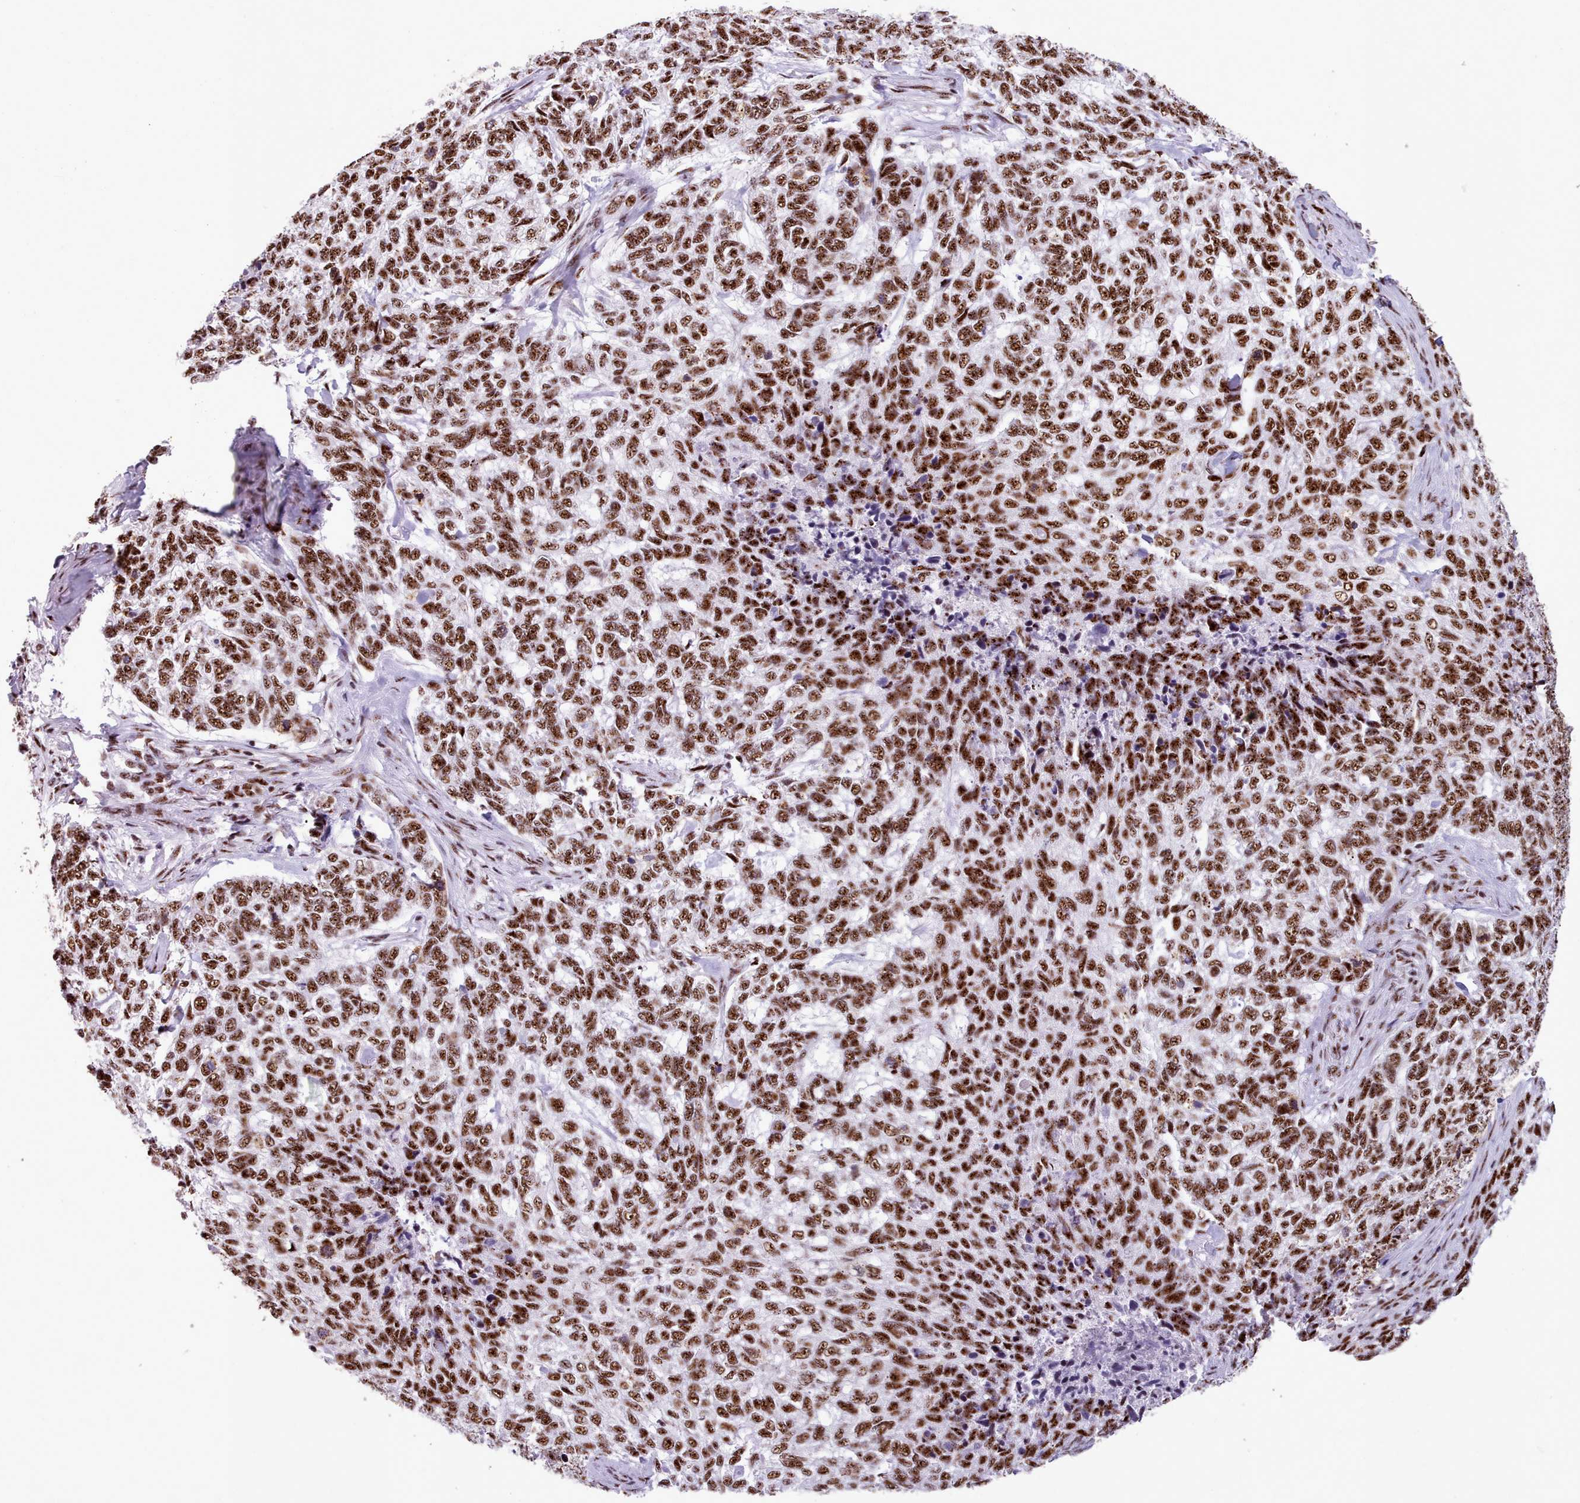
{"staining": {"intensity": "strong", "quantity": ">75%", "location": "nuclear"}, "tissue": "skin cancer", "cell_type": "Tumor cells", "image_type": "cancer", "snomed": [{"axis": "morphology", "description": "Basal cell carcinoma"}, {"axis": "topography", "description": "Skin"}], "caption": "Skin cancer (basal cell carcinoma) stained with immunohistochemistry demonstrates strong nuclear positivity in approximately >75% of tumor cells.", "gene": "TMEM35B", "patient": {"sex": "female", "age": 65}}